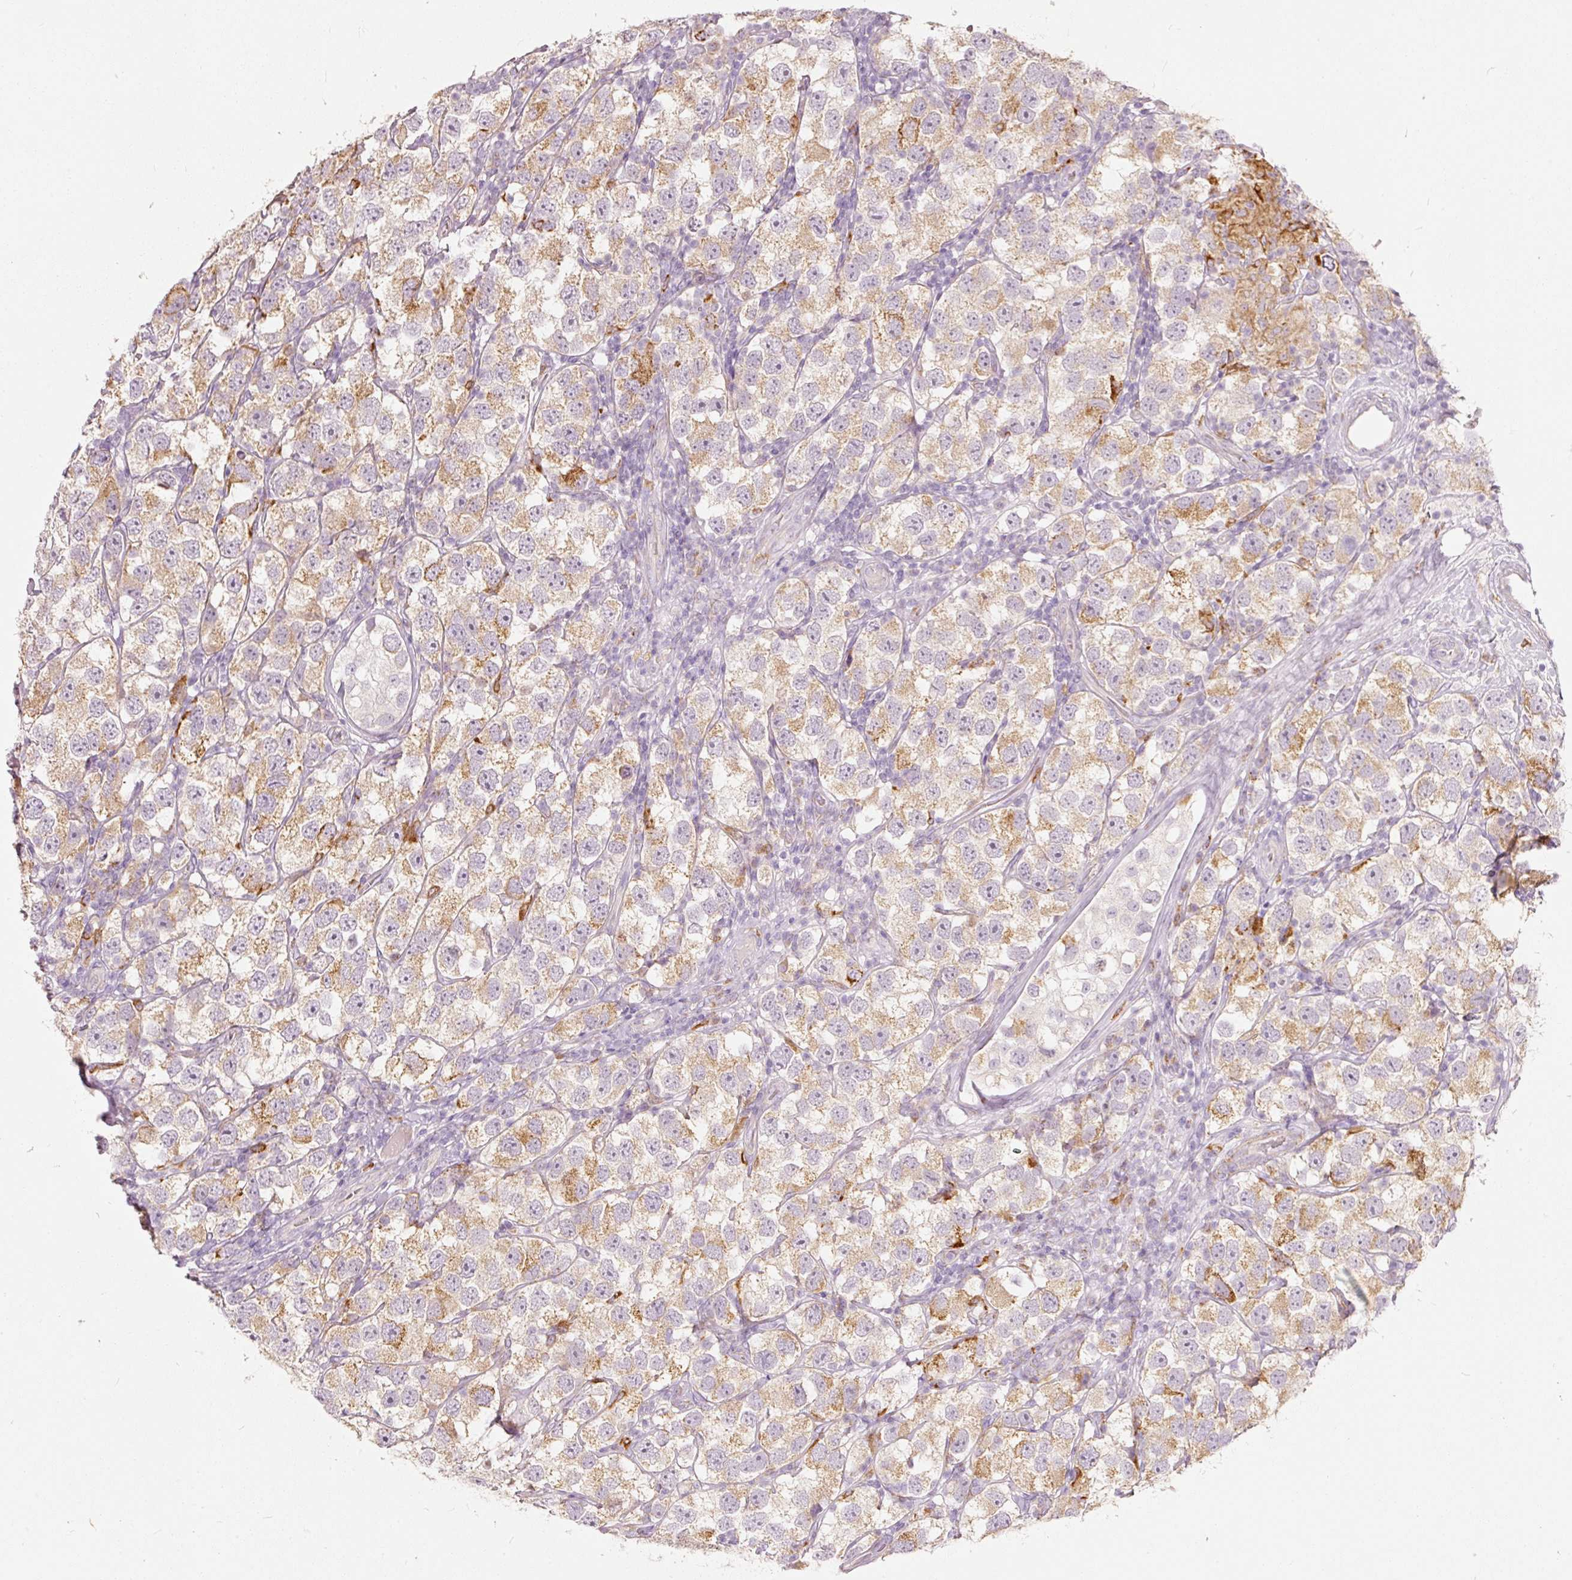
{"staining": {"intensity": "moderate", "quantity": ">75%", "location": "cytoplasmic/membranous"}, "tissue": "testis cancer", "cell_type": "Tumor cells", "image_type": "cancer", "snomed": [{"axis": "morphology", "description": "Seminoma, NOS"}, {"axis": "topography", "description": "Testis"}], "caption": "The image demonstrates a brown stain indicating the presence of a protein in the cytoplasmic/membranous of tumor cells in testis seminoma. (DAB IHC, brown staining for protein, blue staining for nuclei).", "gene": "MTHFD2", "patient": {"sex": "male", "age": 26}}